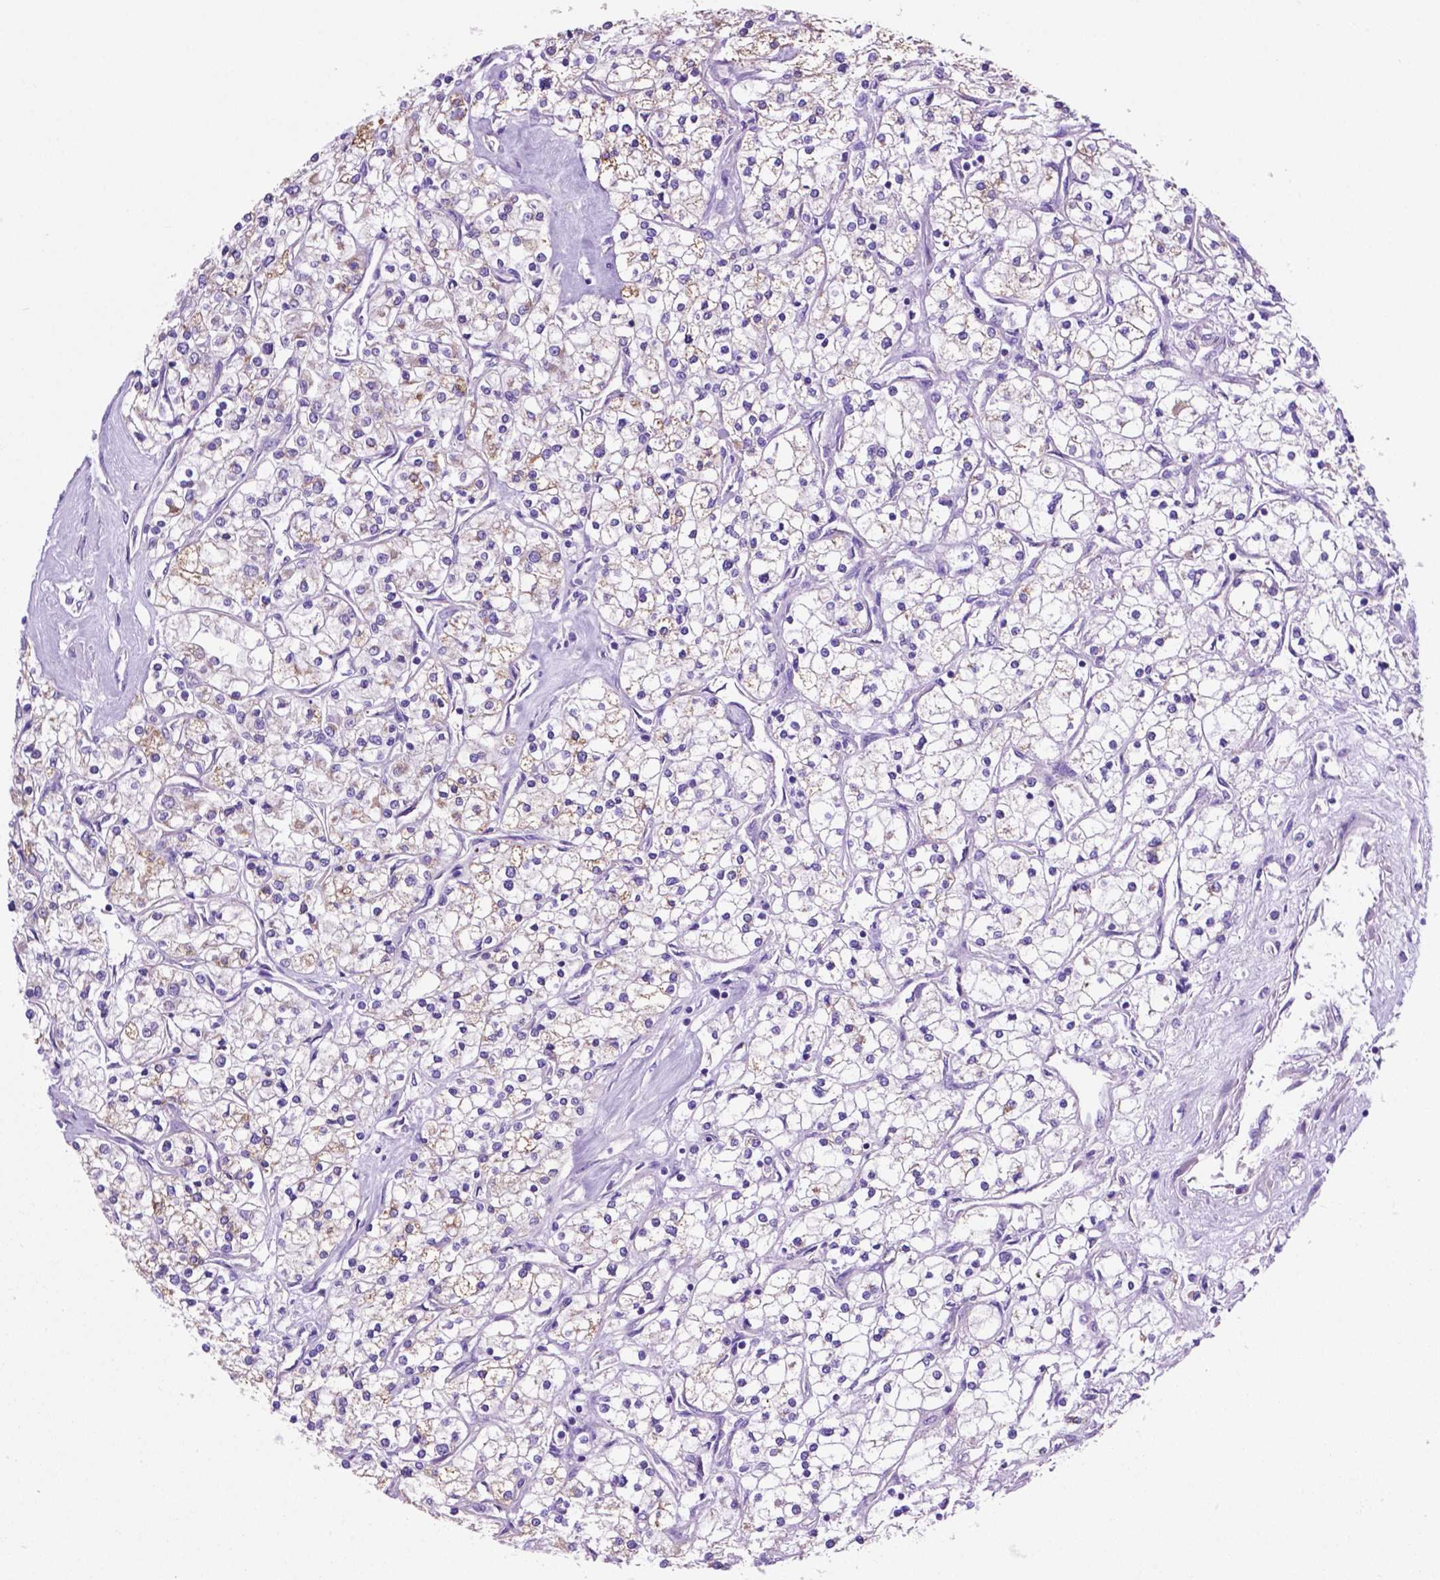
{"staining": {"intensity": "weak", "quantity": "25%-75%", "location": "cytoplasmic/membranous"}, "tissue": "renal cancer", "cell_type": "Tumor cells", "image_type": "cancer", "snomed": [{"axis": "morphology", "description": "Adenocarcinoma, NOS"}, {"axis": "topography", "description": "Kidney"}], "caption": "Renal adenocarcinoma tissue shows weak cytoplasmic/membranous positivity in approximately 25%-75% of tumor cells", "gene": "TMEM121B", "patient": {"sex": "male", "age": 80}}